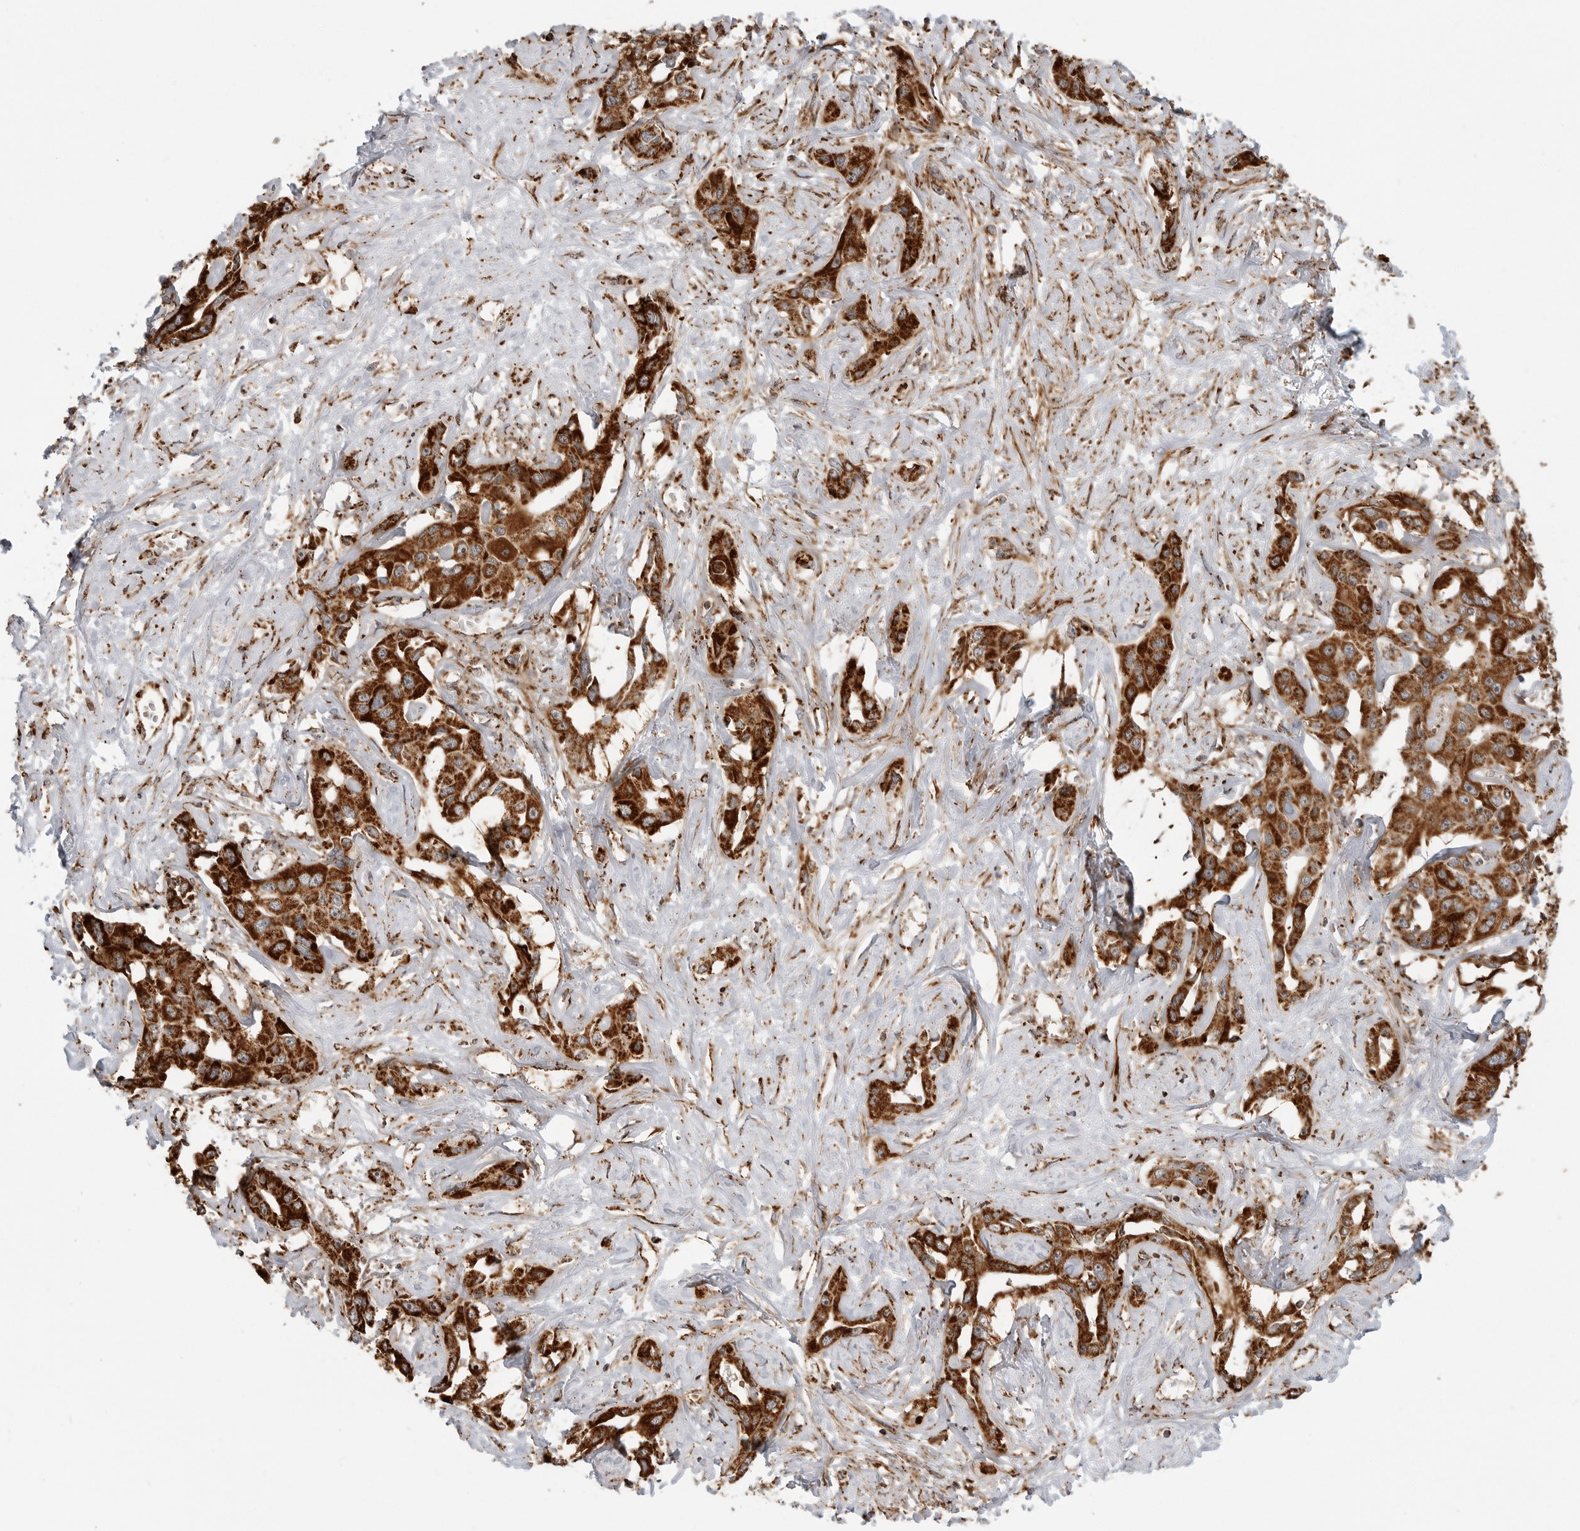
{"staining": {"intensity": "strong", "quantity": ">75%", "location": "cytoplasmic/membranous"}, "tissue": "liver cancer", "cell_type": "Tumor cells", "image_type": "cancer", "snomed": [{"axis": "morphology", "description": "Cholangiocarcinoma"}, {"axis": "topography", "description": "Liver"}], "caption": "Liver cancer stained with IHC displays strong cytoplasmic/membranous staining in approximately >75% of tumor cells. The staining was performed using DAB, with brown indicating positive protein expression. Nuclei are stained blue with hematoxylin.", "gene": "BMP2K", "patient": {"sex": "male", "age": 59}}